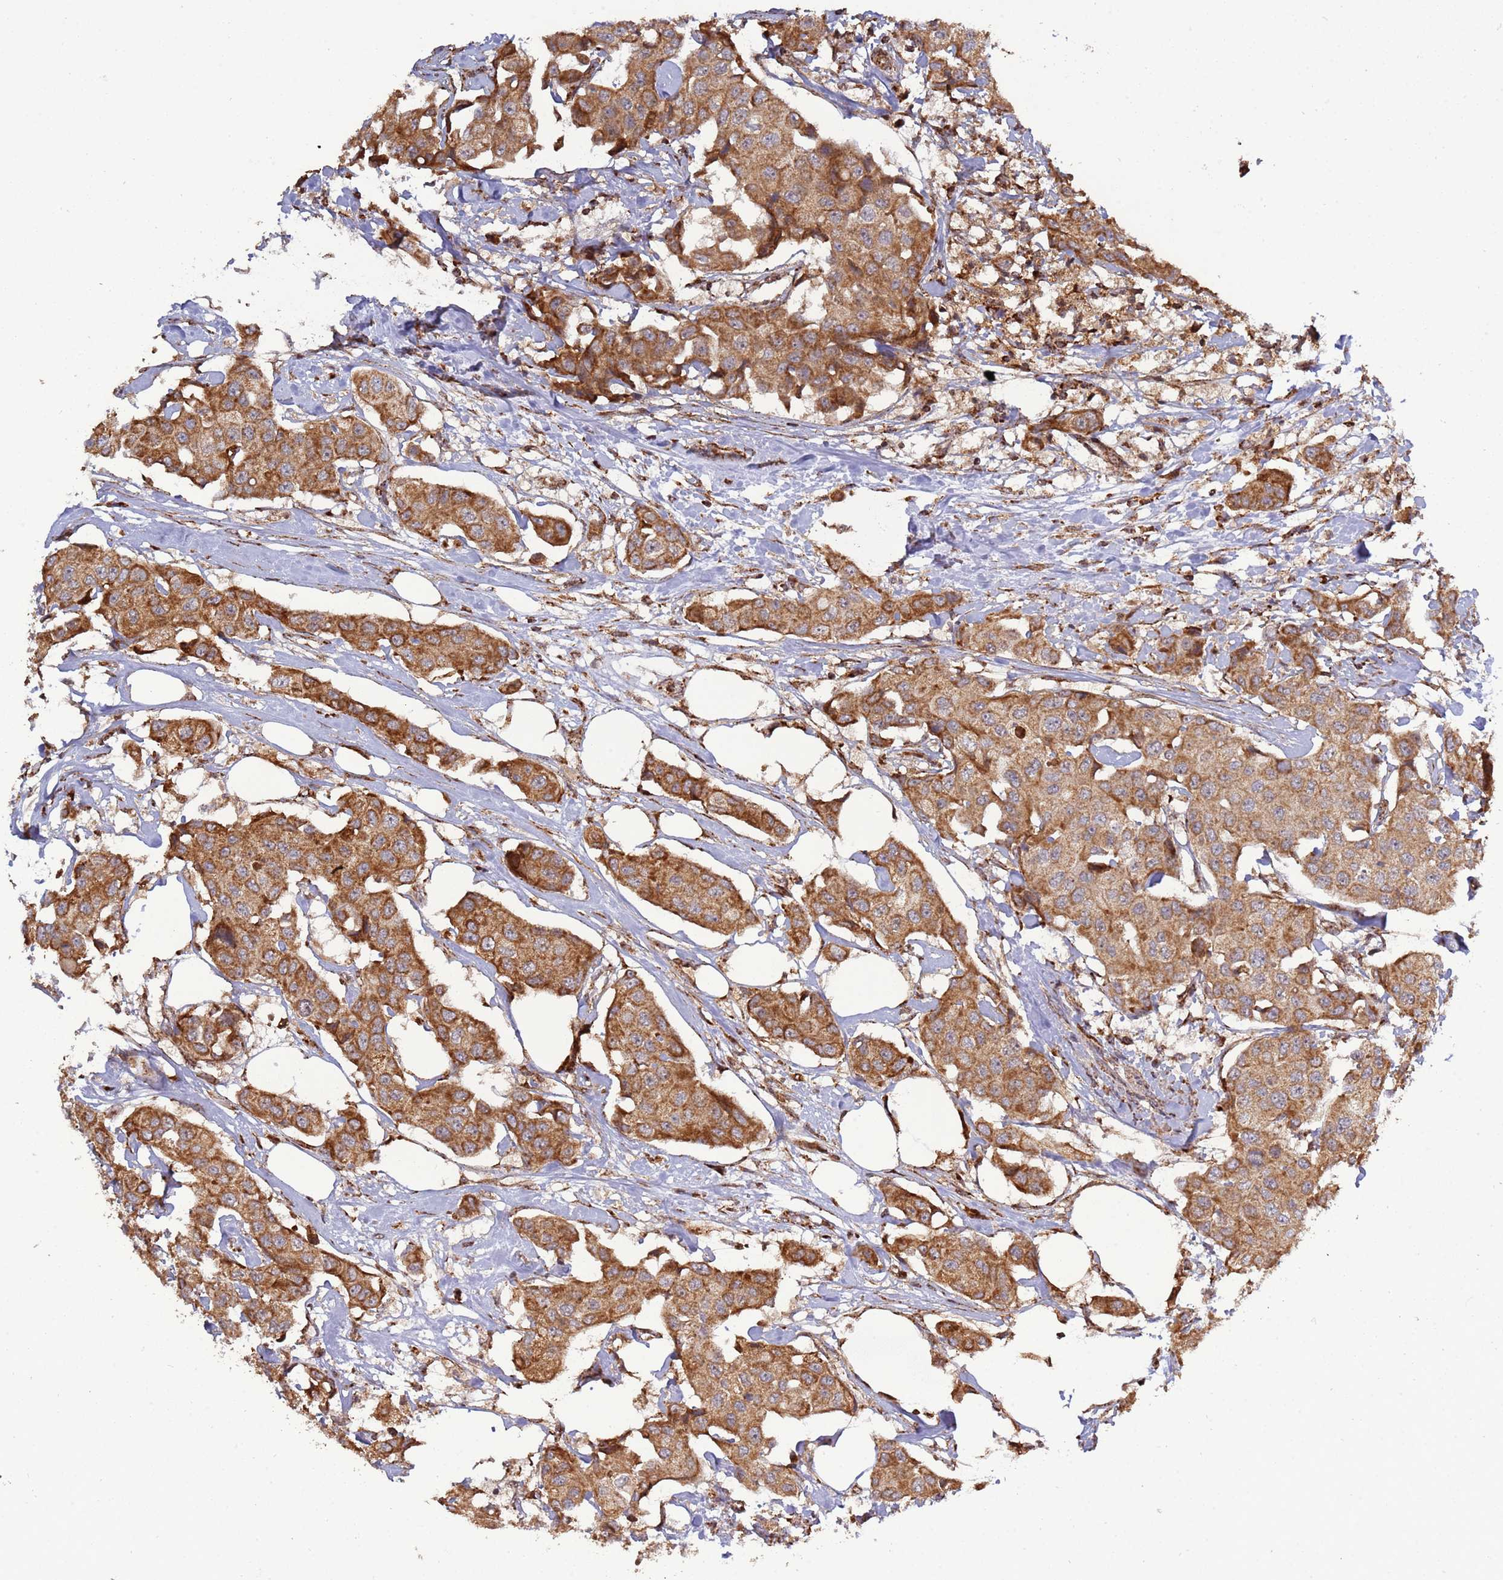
{"staining": {"intensity": "moderate", "quantity": ">75%", "location": "cytoplasmic/membranous"}, "tissue": "breast cancer", "cell_type": "Tumor cells", "image_type": "cancer", "snomed": [{"axis": "morphology", "description": "Duct carcinoma"}, {"axis": "topography", "description": "Breast"}, {"axis": "topography", "description": "Lymph node"}], "caption": "An immunohistochemistry photomicrograph of tumor tissue is shown. Protein staining in brown highlights moderate cytoplasmic/membranous positivity in breast intraductal carcinoma within tumor cells. Immunohistochemistry (ihc) stains the protein of interest in brown and the nuclei are stained blue.", "gene": "RCOR2", "patient": {"sex": "female", "age": 80}}